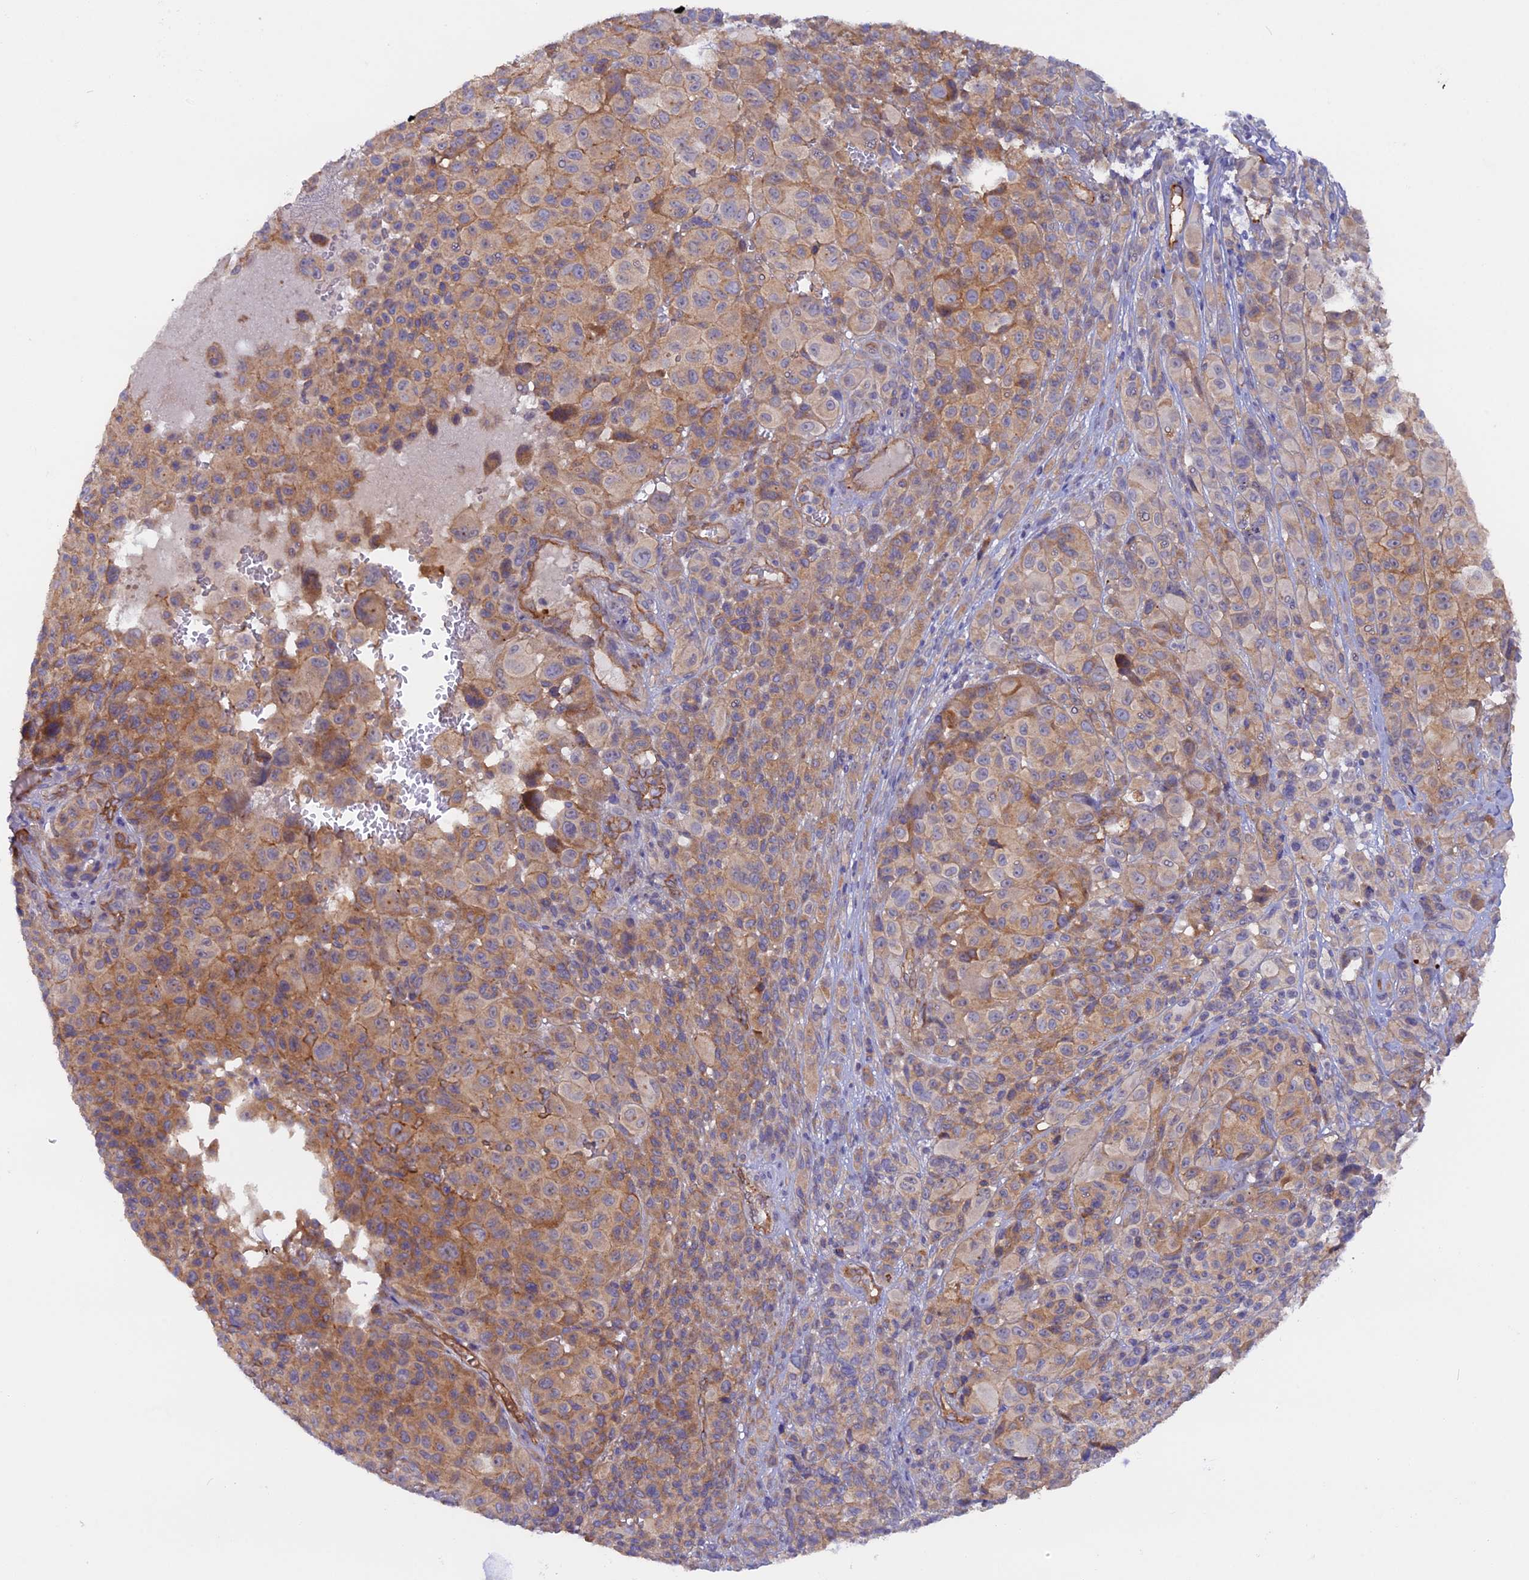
{"staining": {"intensity": "moderate", "quantity": "25%-75%", "location": "cytoplasmic/membranous"}, "tissue": "melanoma", "cell_type": "Tumor cells", "image_type": "cancer", "snomed": [{"axis": "morphology", "description": "Malignant melanoma, NOS"}, {"axis": "topography", "description": "Skin of trunk"}], "caption": "This micrograph demonstrates immunohistochemistry staining of human malignant melanoma, with medium moderate cytoplasmic/membranous expression in about 25%-75% of tumor cells.", "gene": "DUS3L", "patient": {"sex": "male", "age": 71}}